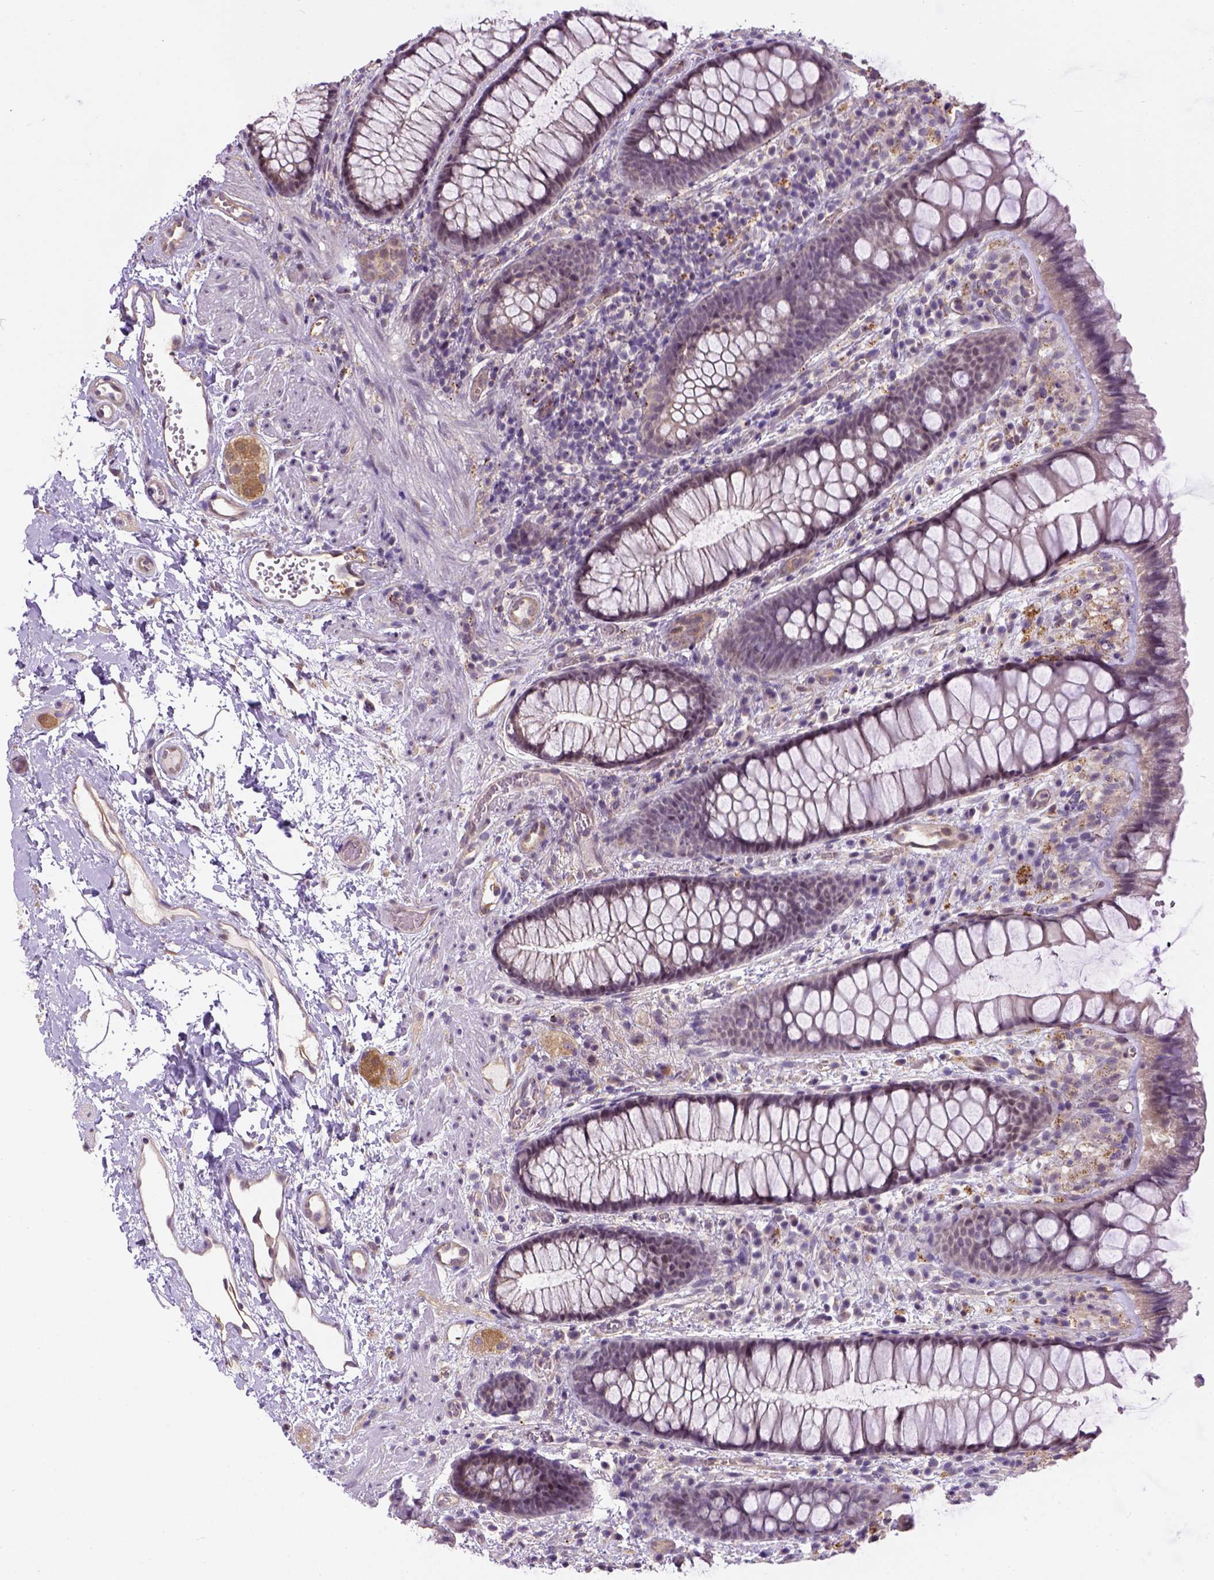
{"staining": {"intensity": "weak", "quantity": "25%-75%", "location": "cytoplasmic/membranous"}, "tissue": "rectum", "cell_type": "Glandular cells", "image_type": "normal", "snomed": [{"axis": "morphology", "description": "Normal tissue, NOS"}, {"axis": "topography", "description": "Rectum"}], "caption": "Rectum stained with immunohistochemistry (IHC) exhibits weak cytoplasmic/membranous staining in approximately 25%-75% of glandular cells.", "gene": "KAZN", "patient": {"sex": "female", "age": 62}}